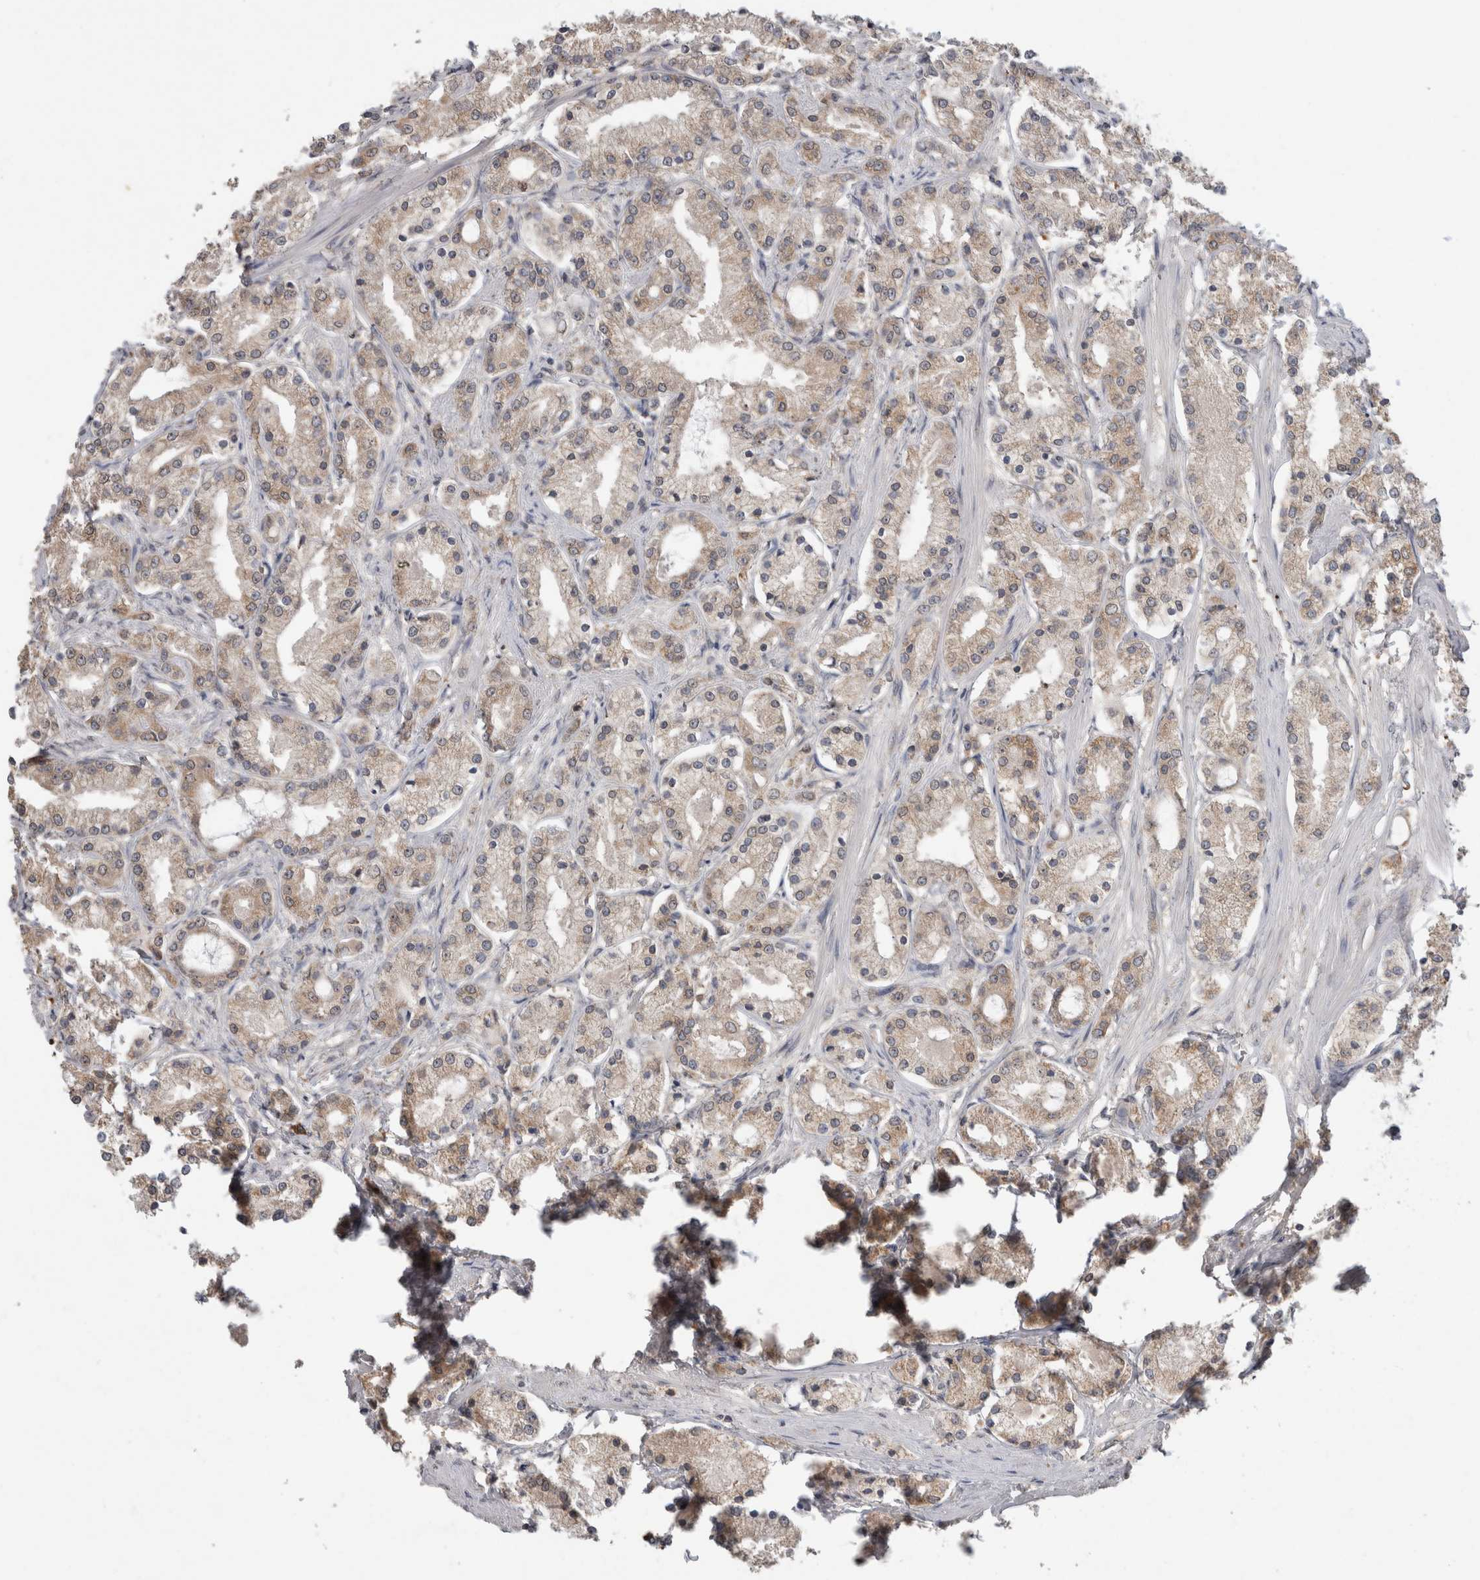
{"staining": {"intensity": "moderate", "quantity": ">75%", "location": "cytoplasmic/membranous"}, "tissue": "prostate cancer", "cell_type": "Tumor cells", "image_type": "cancer", "snomed": [{"axis": "morphology", "description": "Adenocarcinoma, High grade"}, {"axis": "topography", "description": "Prostate"}], "caption": "A medium amount of moderate cytoplasmic/membranous positivity is seen in about >75% of tumor cells in prostate cancer tissue.", "gene": "ADGRL3", "patient": {"sex": "male", "age": 66}}